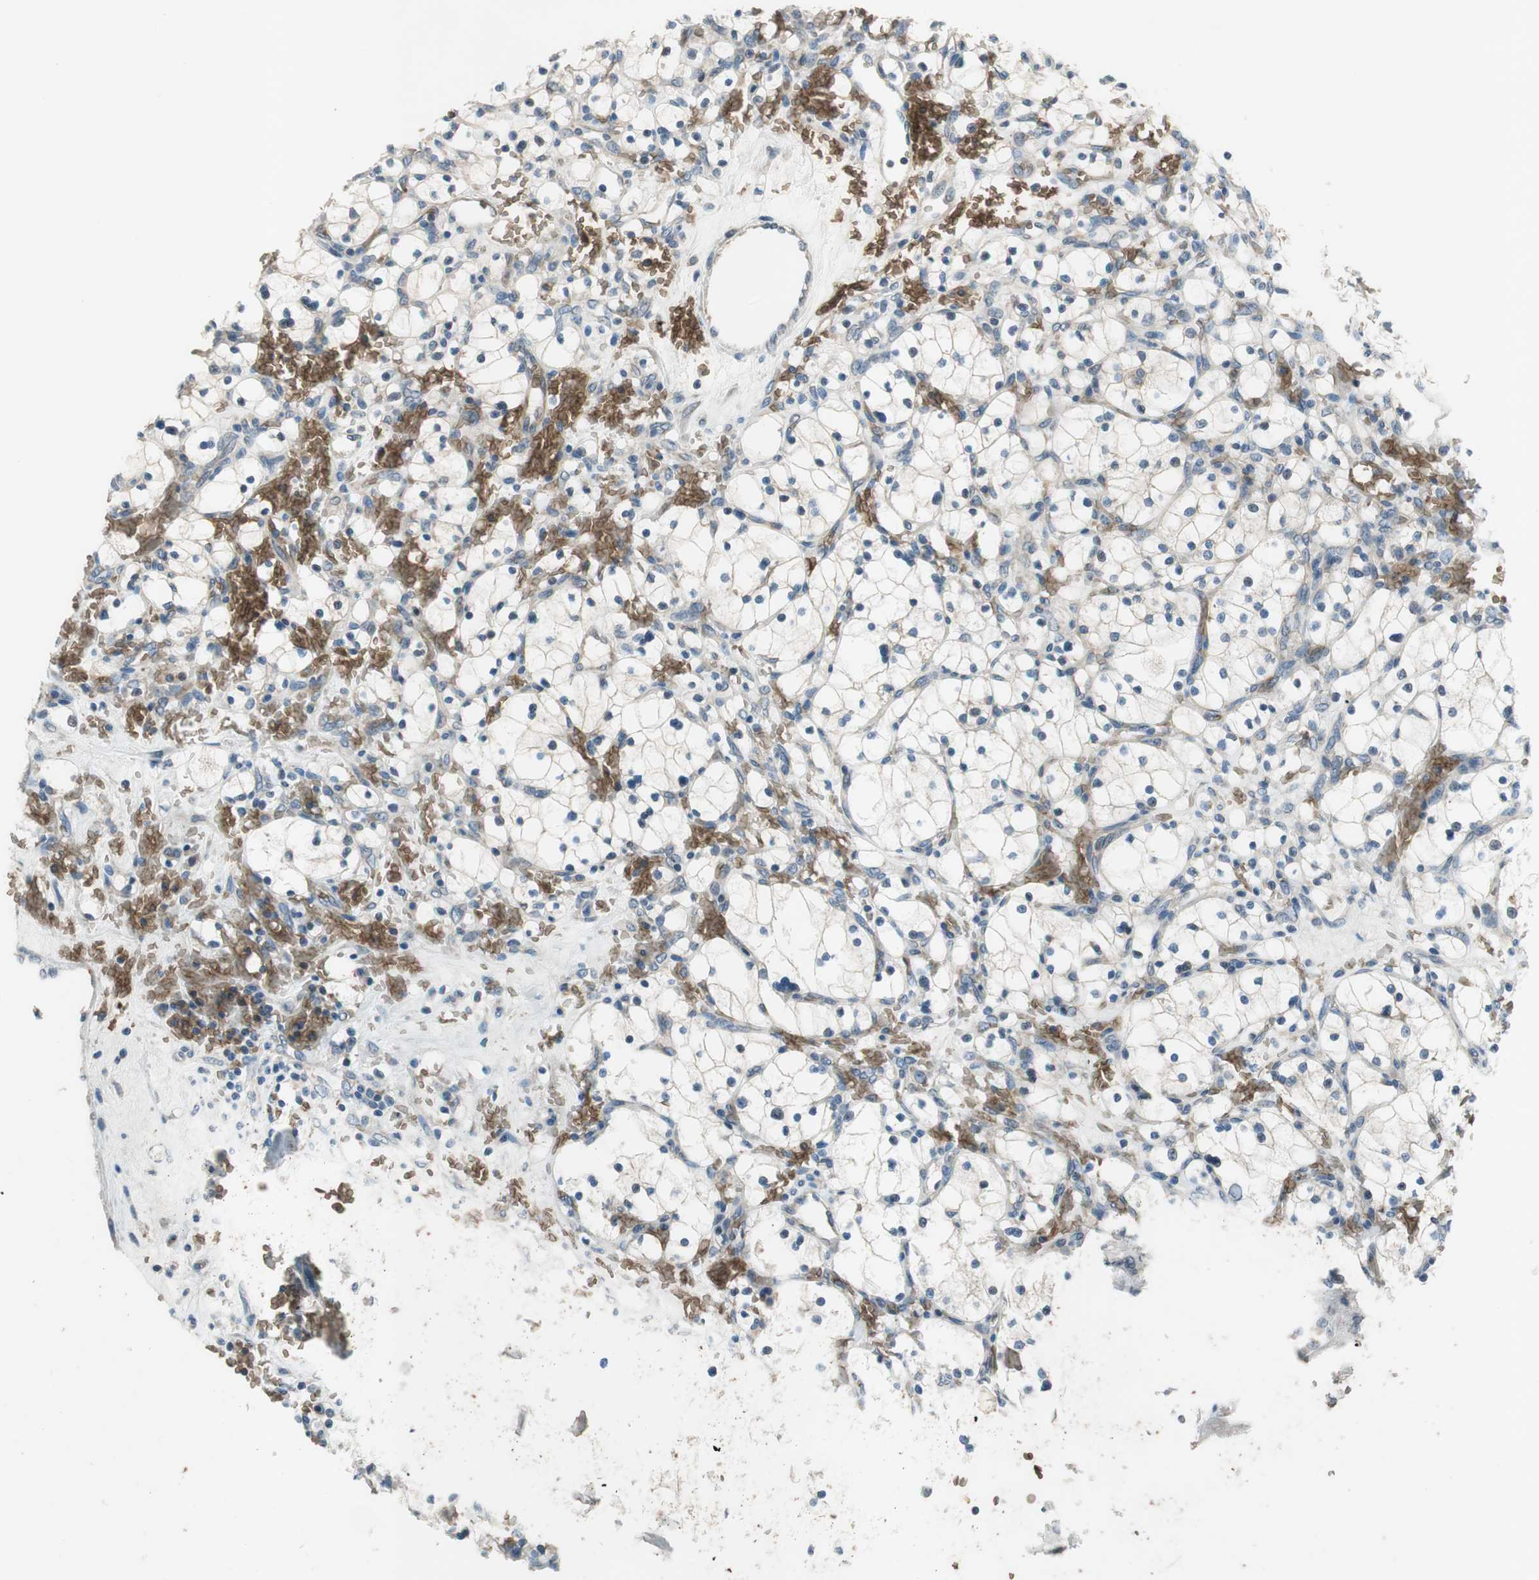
{"staining": {"intensity": "negative", "quantity": "none", "location": "none"}, "tissue": "renal cancer", "cell_type": "Tumor cells", "image_type": "cancer", "snomed": [{"axis": "morphology", "description": "Adenocarcinoma, NOS"}, {"axis": "topography", "description": "Kidney"}], "caption": "This is an IHC photomicrograph of adenocarcinoma (renal). There is no staining in tumor cells.", "gene": "GYPC", "patient": {"sex": "female", "age": 83}}